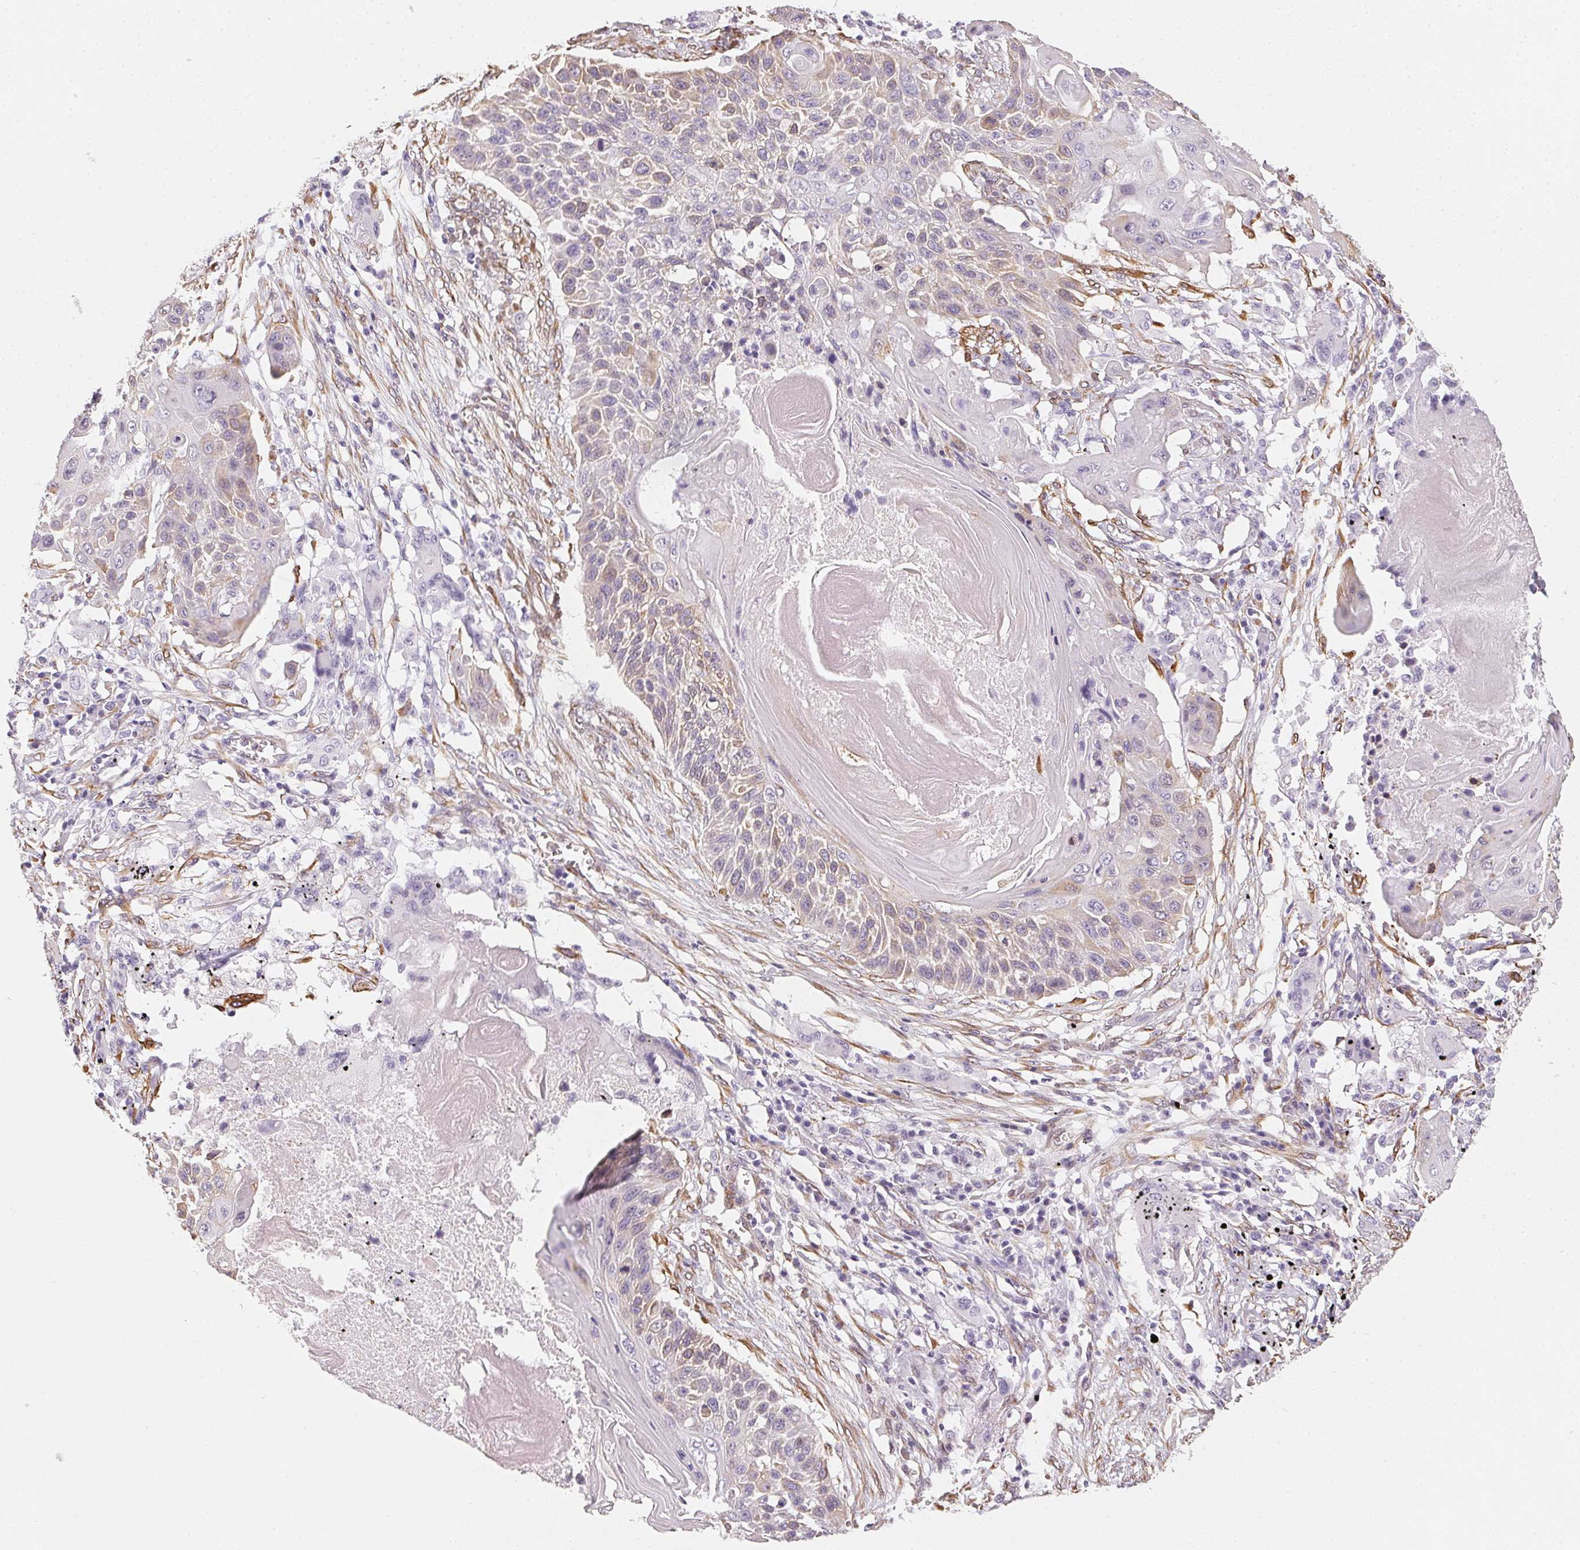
{"staining": {"intensity": "weak", "quantity": "<25%", "location": "cytoplasmic/membranous"}, "tissue": "lung cancer", "cell_type": "Tumor cells", "image_type": "cancer", "snomed": [{"axis": "morphology", "description": "Squamous cell carcinoma, NOS"}, {"axis": "topography", "description": "Lung"}], "caption": "DAB (3,3'-diaminobenzidine) immunohistochemical staining of human lung cancer shows no significant staining in tumor cells.", "gene": "RSBN1", "patient": {"sex": "male", "age": 78}}